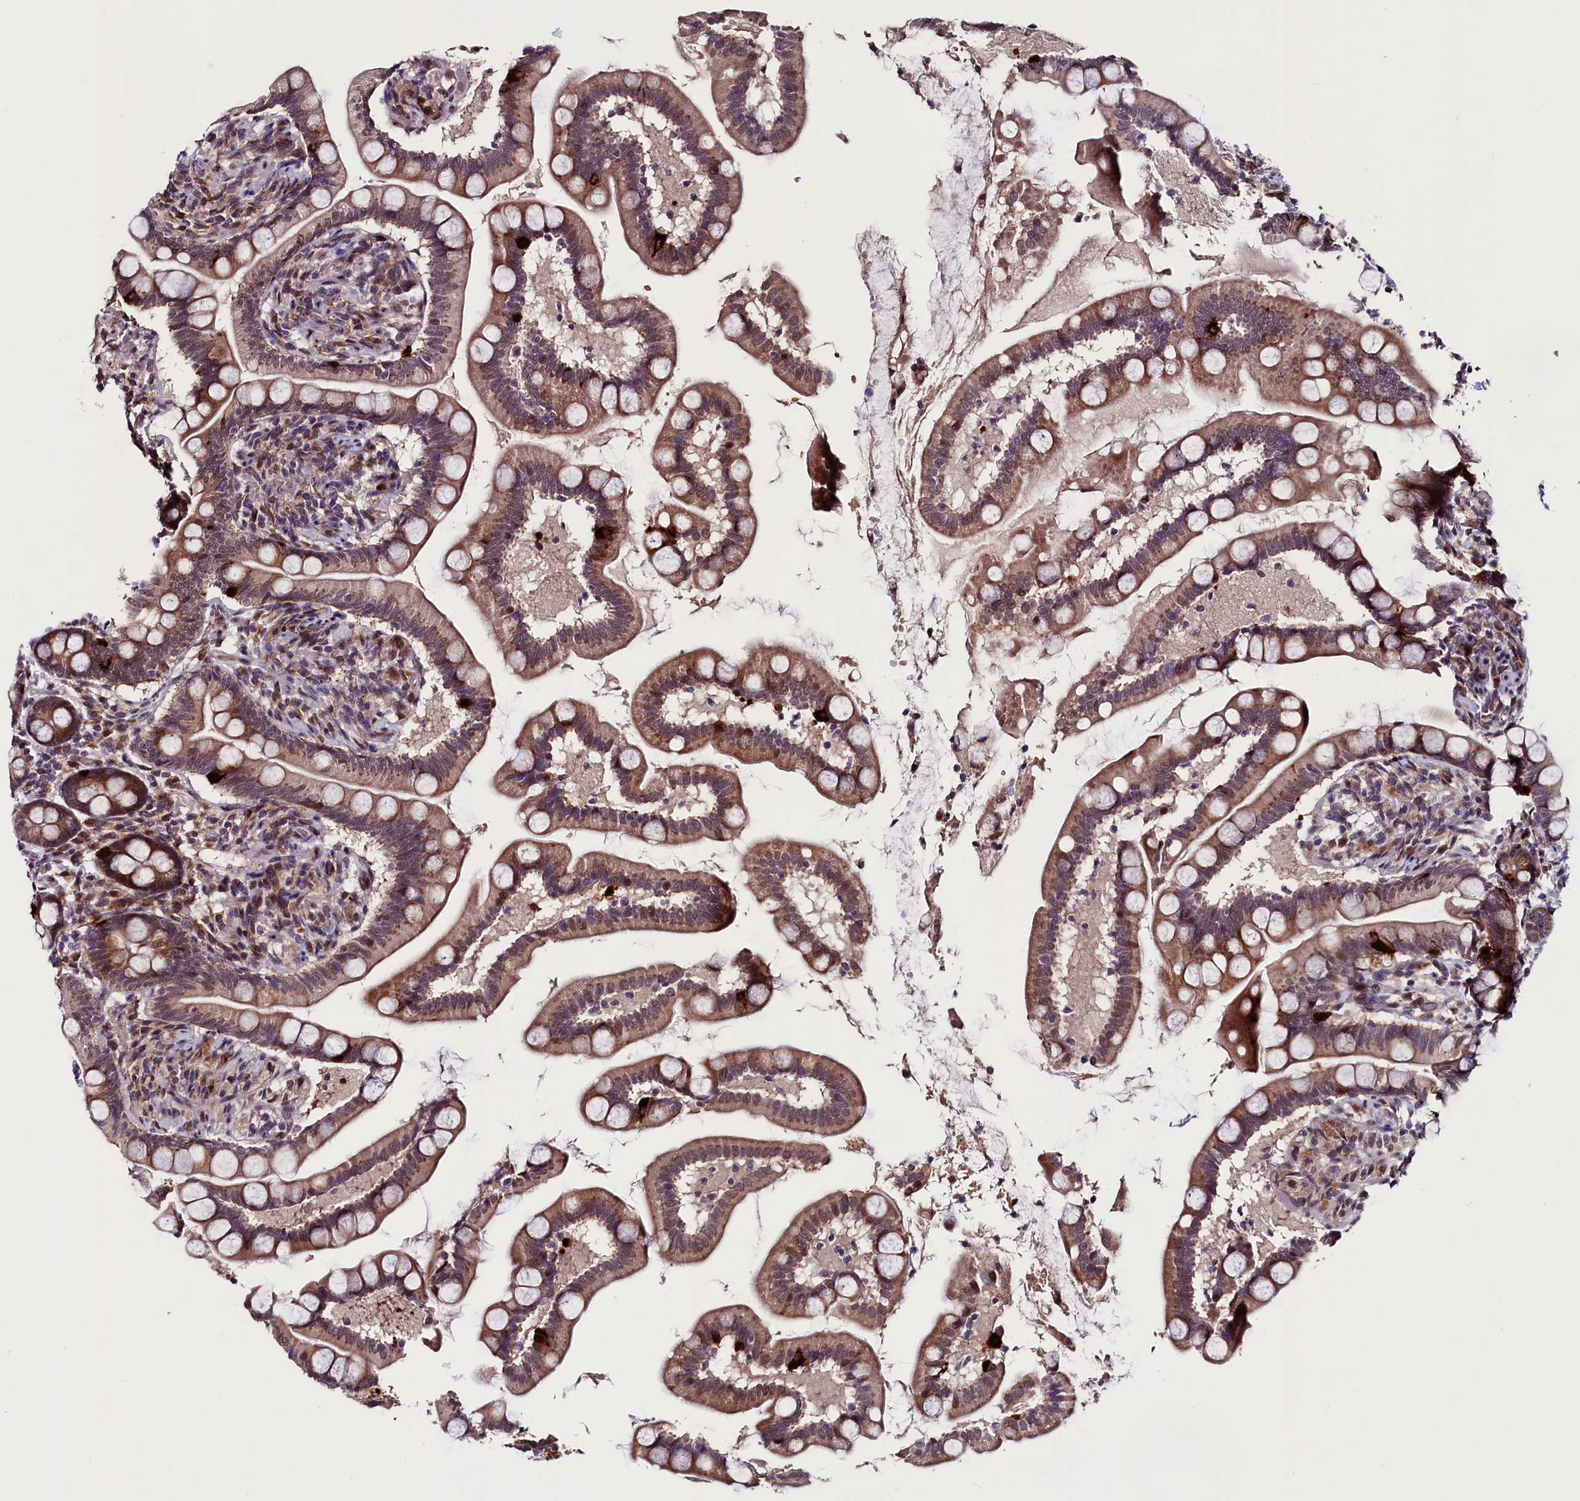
{"staining": {"intensity": "moderate", "quantity": ">75%", "location": "cytoplasmic/membranous,nuclear"}, "tissue": "small intestine", "cell_type": "Glandular cells", "image_type": "normal", "snomed": [{"axis": "morphology", "description": "Normal tissue, NOS"}, {"axis": "topography", "description": "Small intestine"}], "caption": "Small intestine stained with IHC reveals moderate cytoplasmic/membranous,nuclear staining in approximately >75% of glandular cells. (Brightfield microscopy of DAB IHC at high magnification).", "gene": "RNMT", "patient": {"sex": "female", "age": 64}}